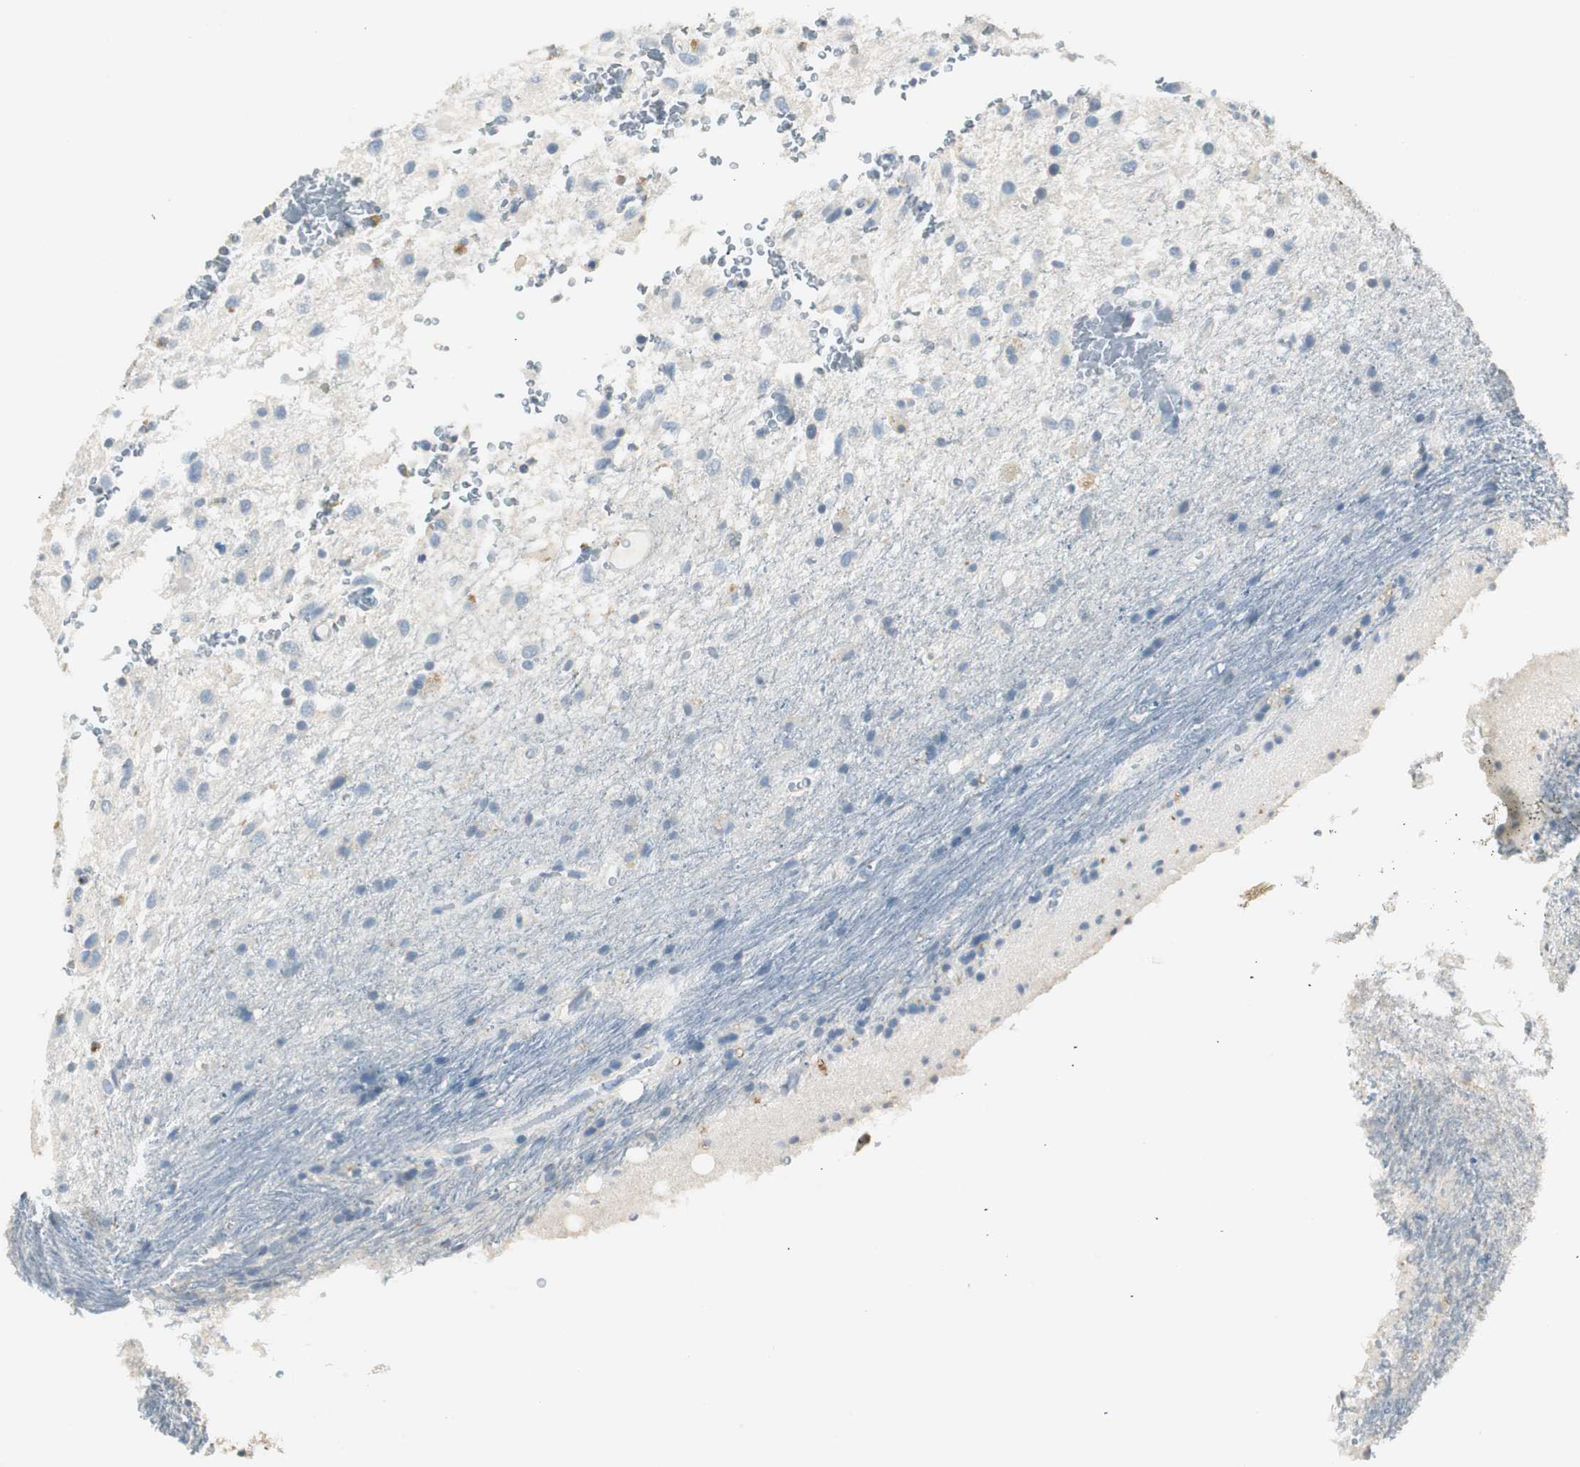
{"staining": {"intensity": "negative", "quantity": "none", "location": "none"}, "tissue": "glioma", "cell_type": "Tumor cells", "image_type": "cancer", "snomed": [{"axis": "morphology", "description": "Glioma, malignant, Low grade"}, {"axis": "topography", "description": "Brain"}], "caption": "The image displays no staining of tumor cells in glioma. (Immunohistochemistry, brightfield microscopy, high magnification).", "gene": "LRP2", "patient": {"sex": "male", "age": 77}}